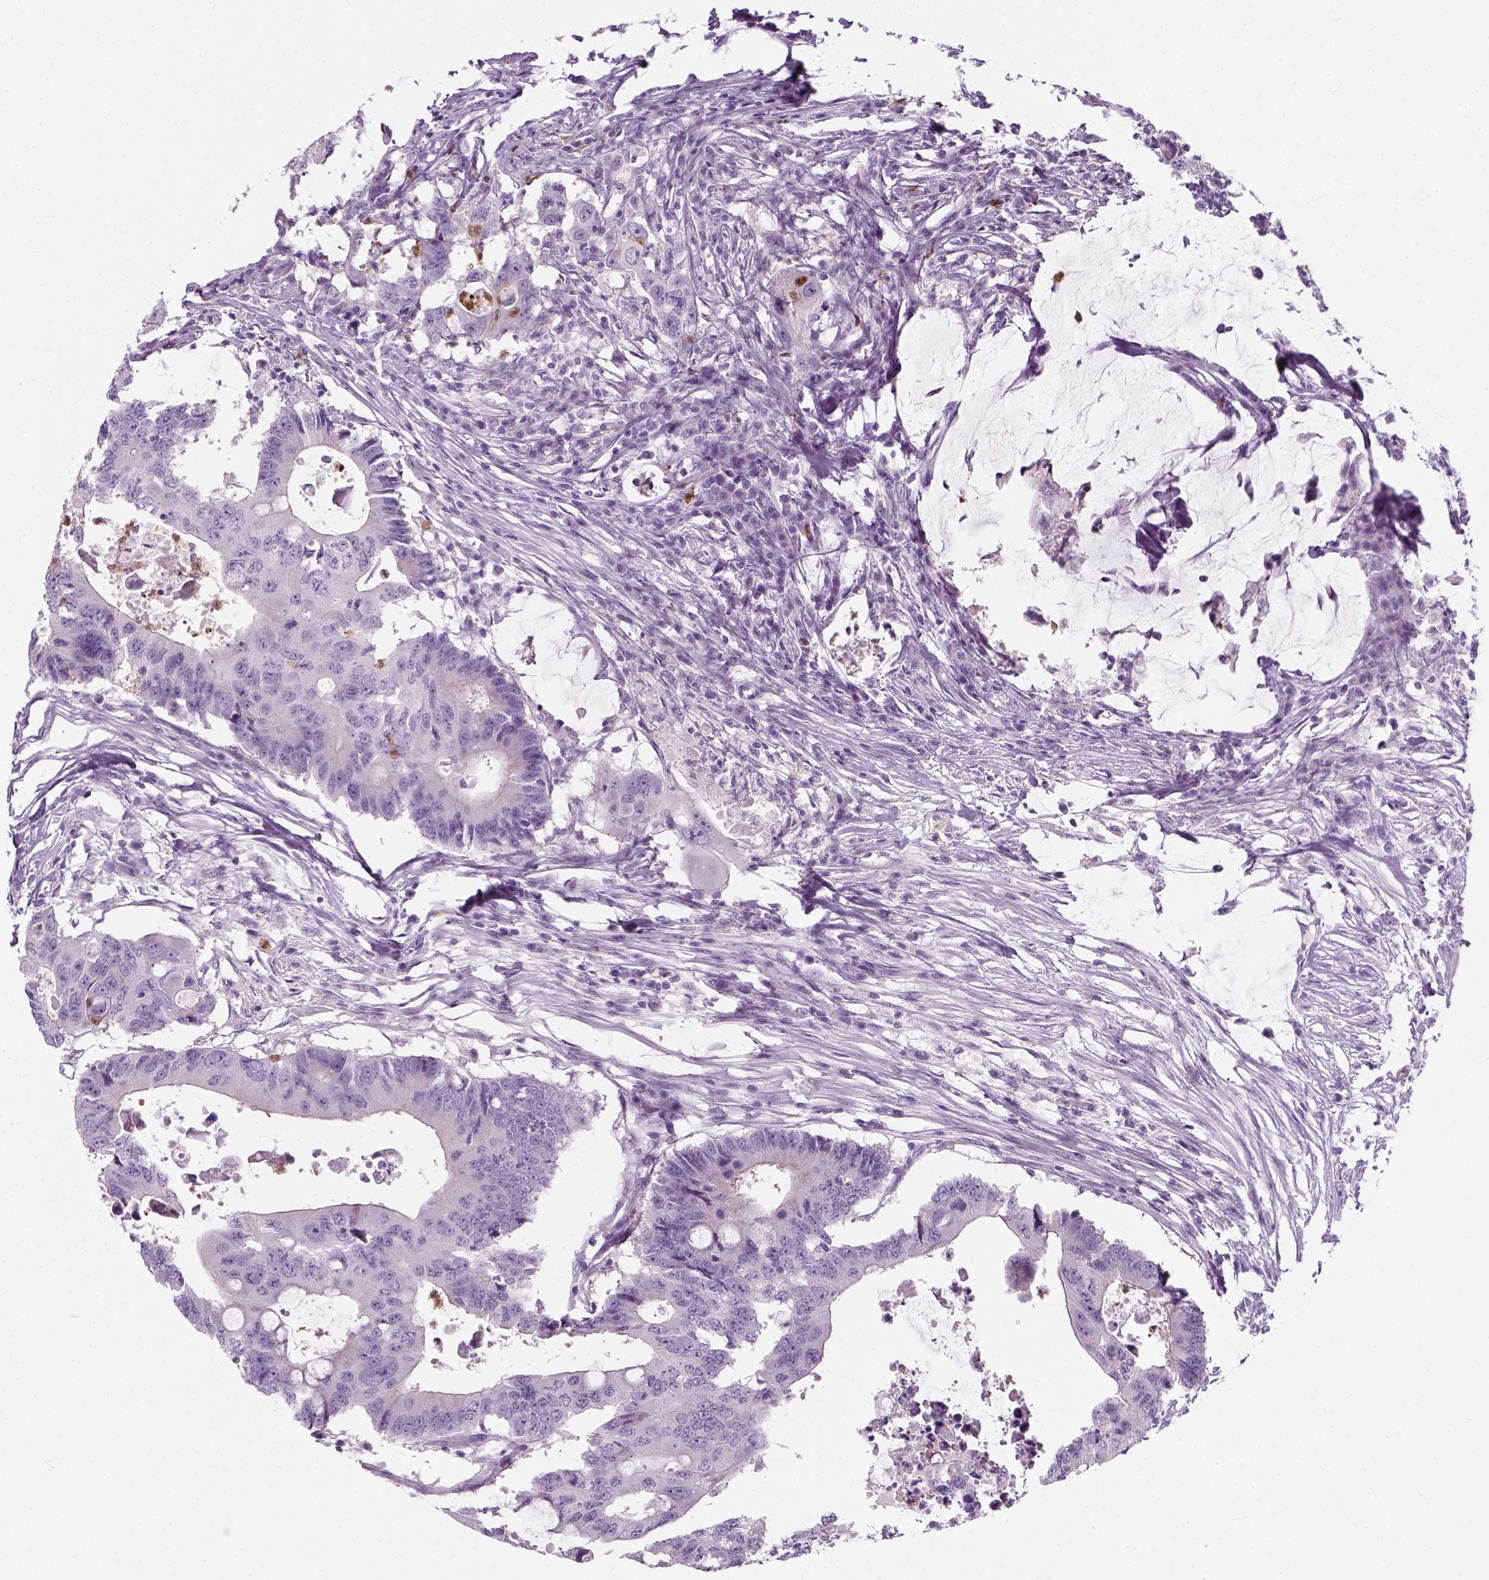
{"staining": {"intensity": "negative", "quantity": "none", "location": "none"}, "tissue": "colorectal cancer", "cell_type": "Tumor cells", "image_type": "cancer", "snomed": [{"axis": "morphology", "description": "Adenocarcinoma, NOS"}, {"axis": "topography", "description": "Colon"}], "caption": "Tumor cells show no significant protein staining in colorectal adenocarcinoma.", "gene": "IL4", "patient": {"sex": "male", "age": 71}}